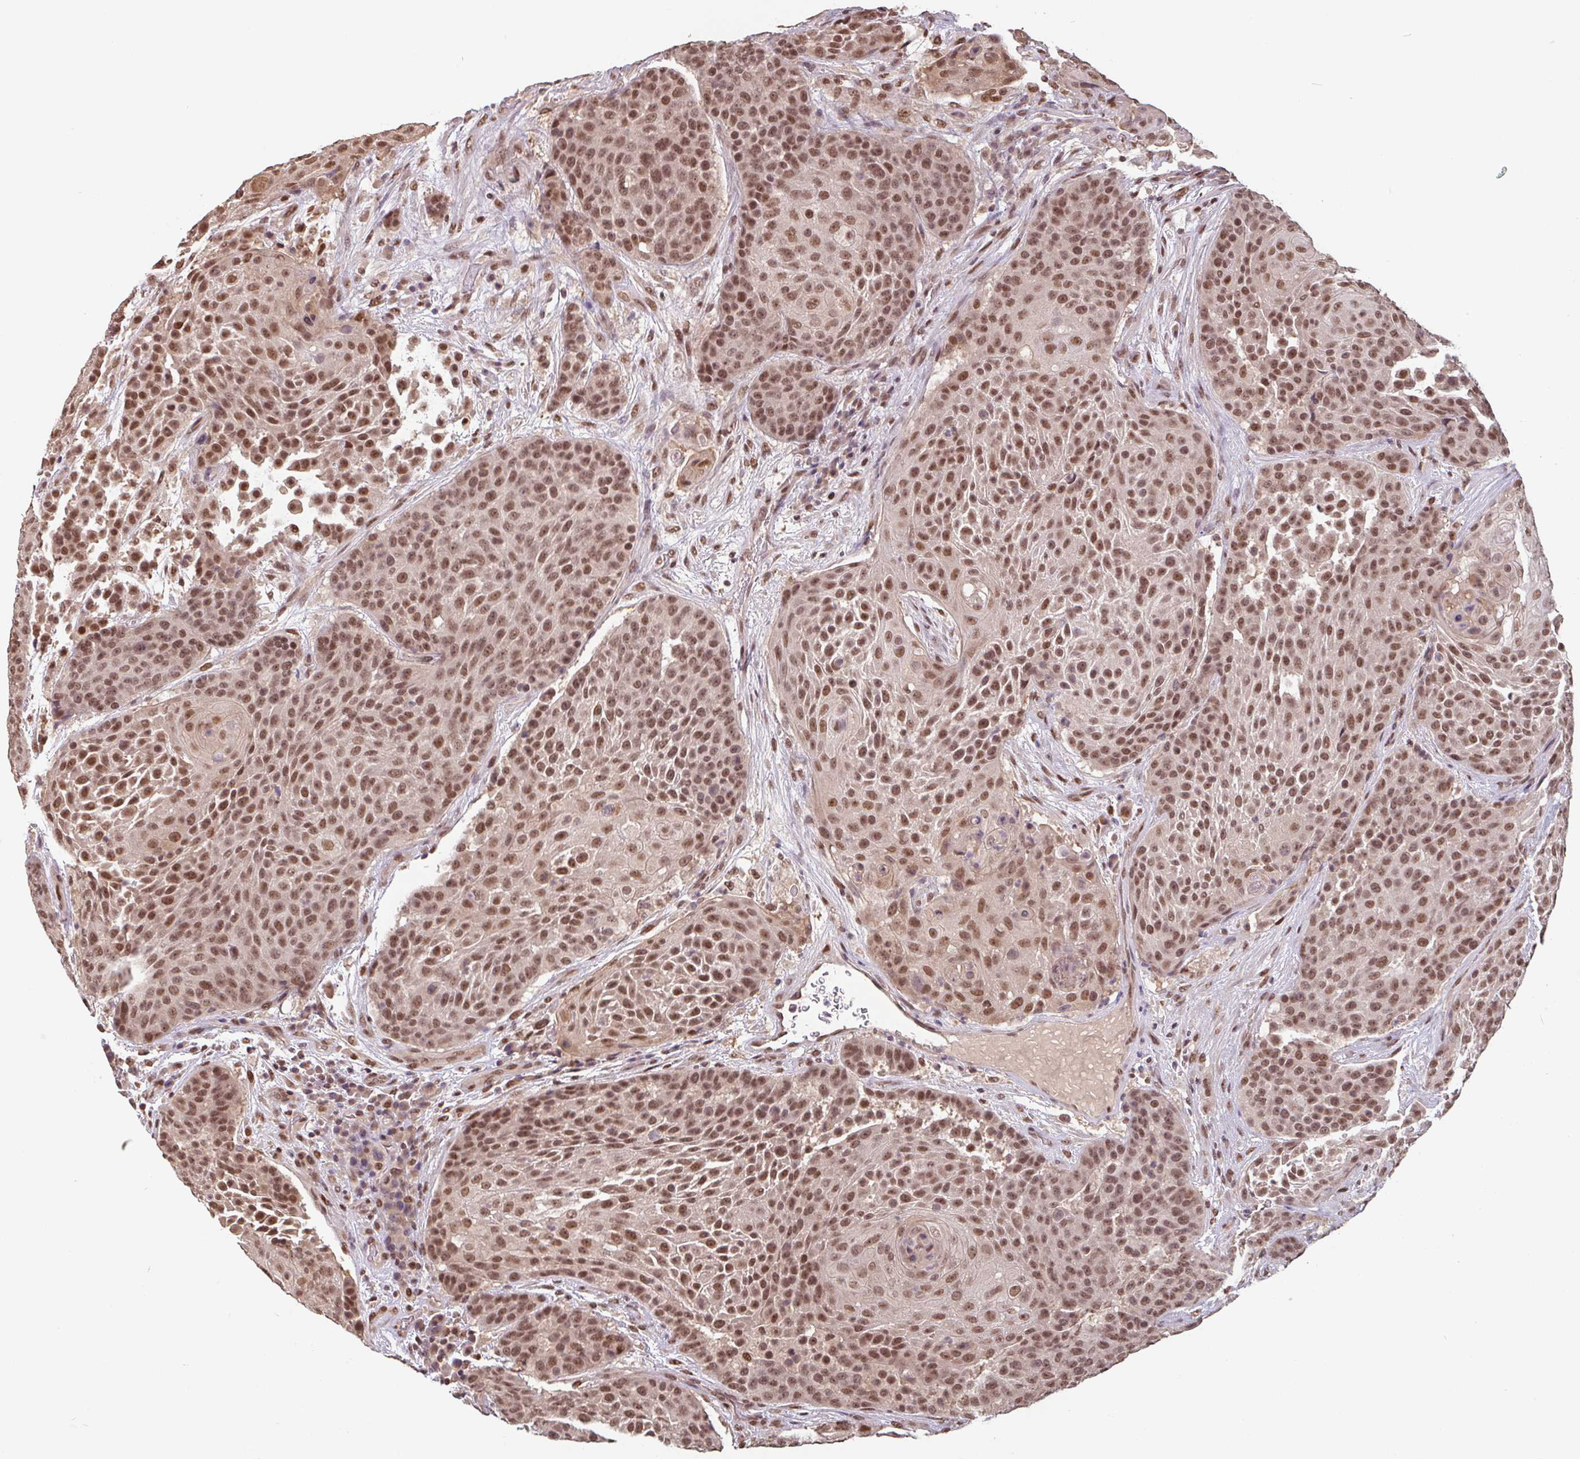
{"staining": {"intensity": "moderate", "quantity": ">75%", "location": "nuclear"}, "tissue": "urothelial cancer", "cell_type": "Tumor cells", "image_type": "cancer", "snomed": [{"axis": "morphology", "description": "Urothelial carcinoma, High grade"}, {"axis": "topography", "description": "Urinary bladder"}], "caption": "A brown stain shows moderate nuclear positivity of a protein in human high-grade urothelial carcinoma tumor cells. (DAB (3,3'-diaminobenzidine) IHC with brightfield microscopy, high magnification).", "gene": "DR1", "patient": {"sex": "female", "age": 63}}